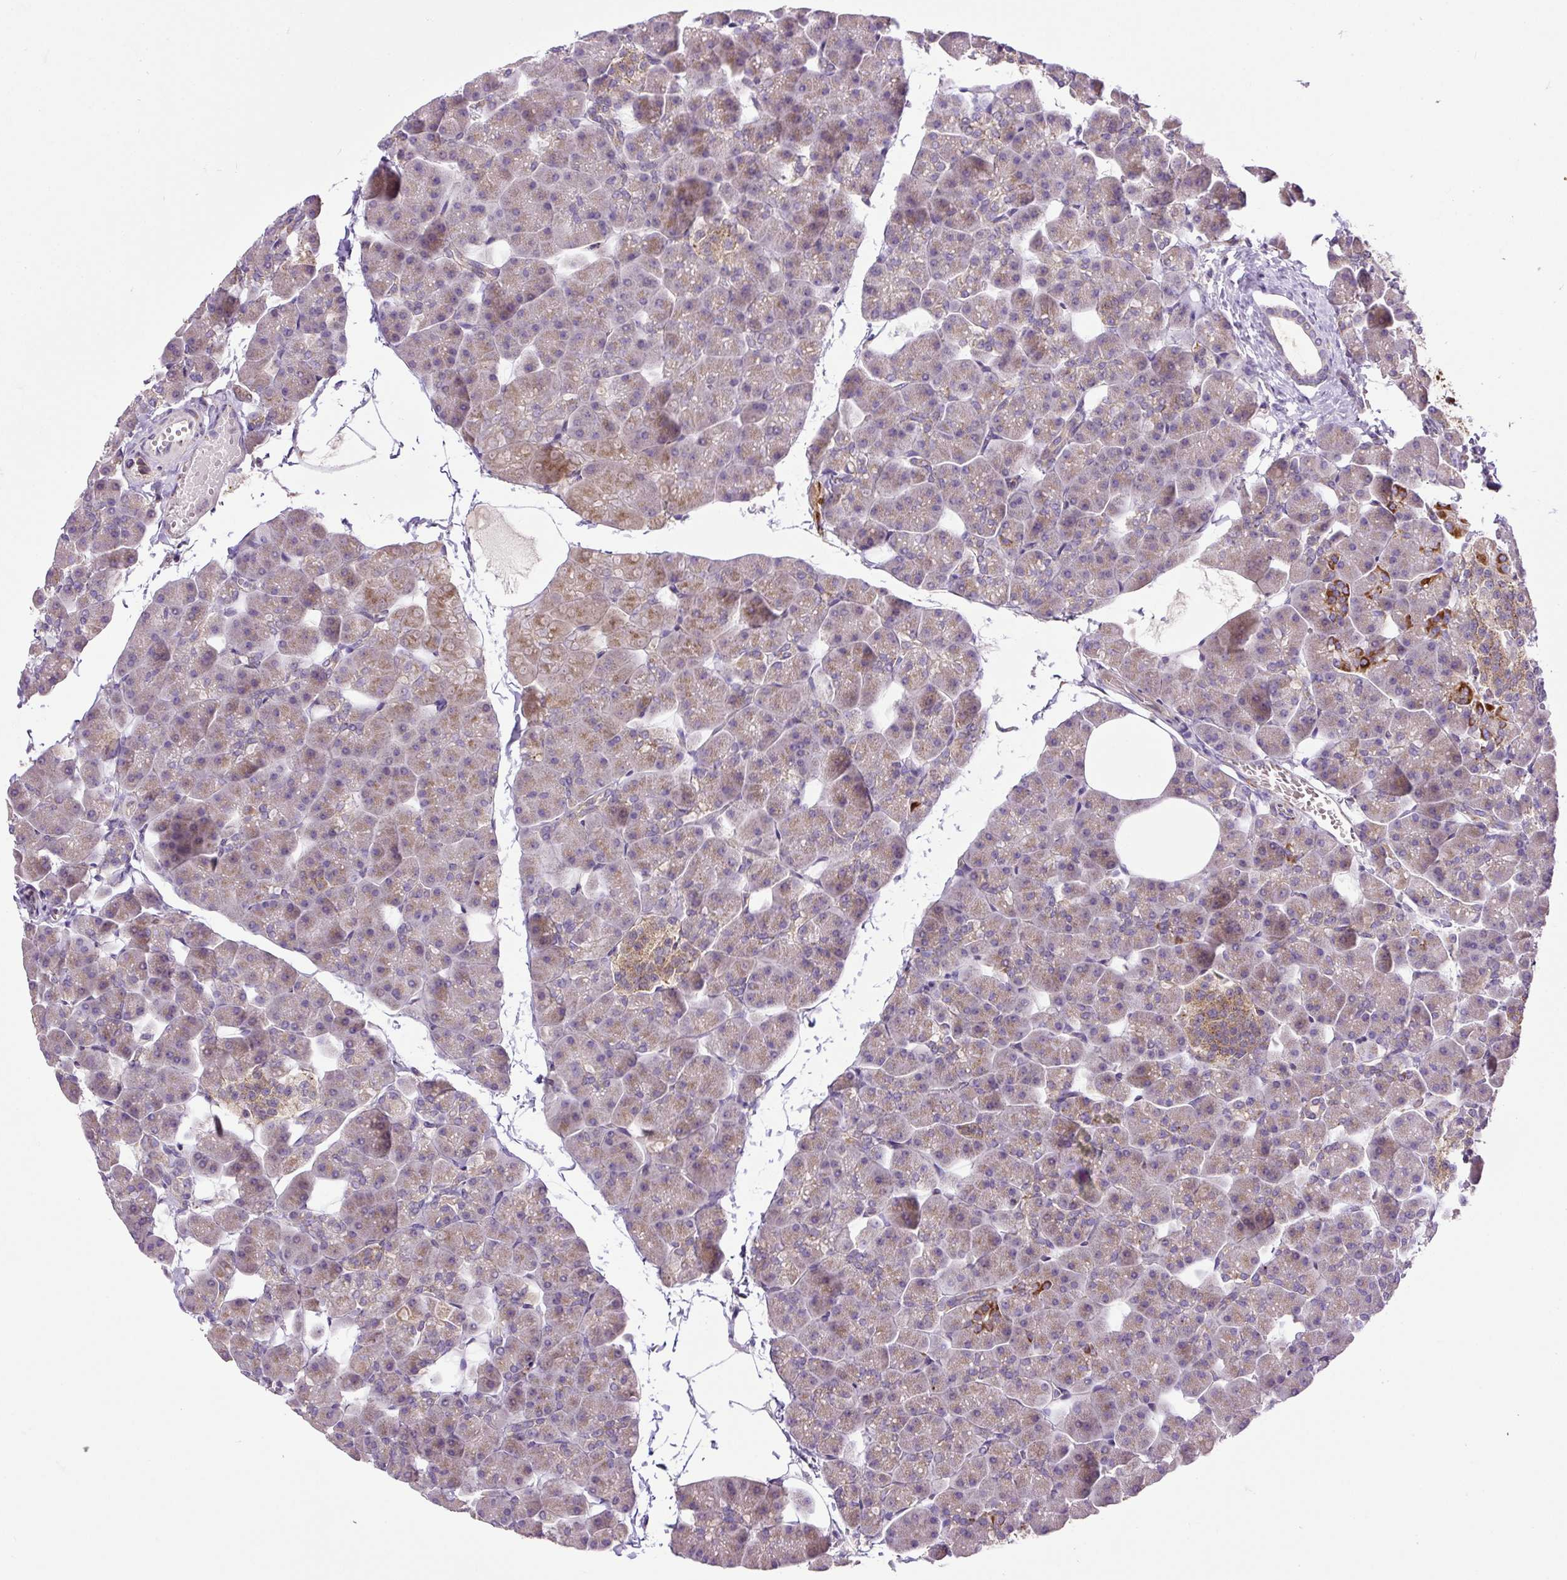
{"staining": {"intensity": "strong", "quantity": "<25%", "location": "cytoplasmic/membranous"}, "tissue": "pancreas", "cell_type": "Exocrine glandular cells", "image_type": "normal", "snomed": [{"axis": "morphology", "description": "Normal tissue, NOS"}, {"axis": "topography", "description": "Pancreas"}], "caption": "DAB immunohistochemical staining of normal pancreas displays strong cytoplasmic/membranous protein staining in about <25% of exocrine glandular cells.", "gene": "ZNF547", "patient": {"sex": "male", "age": 35}}